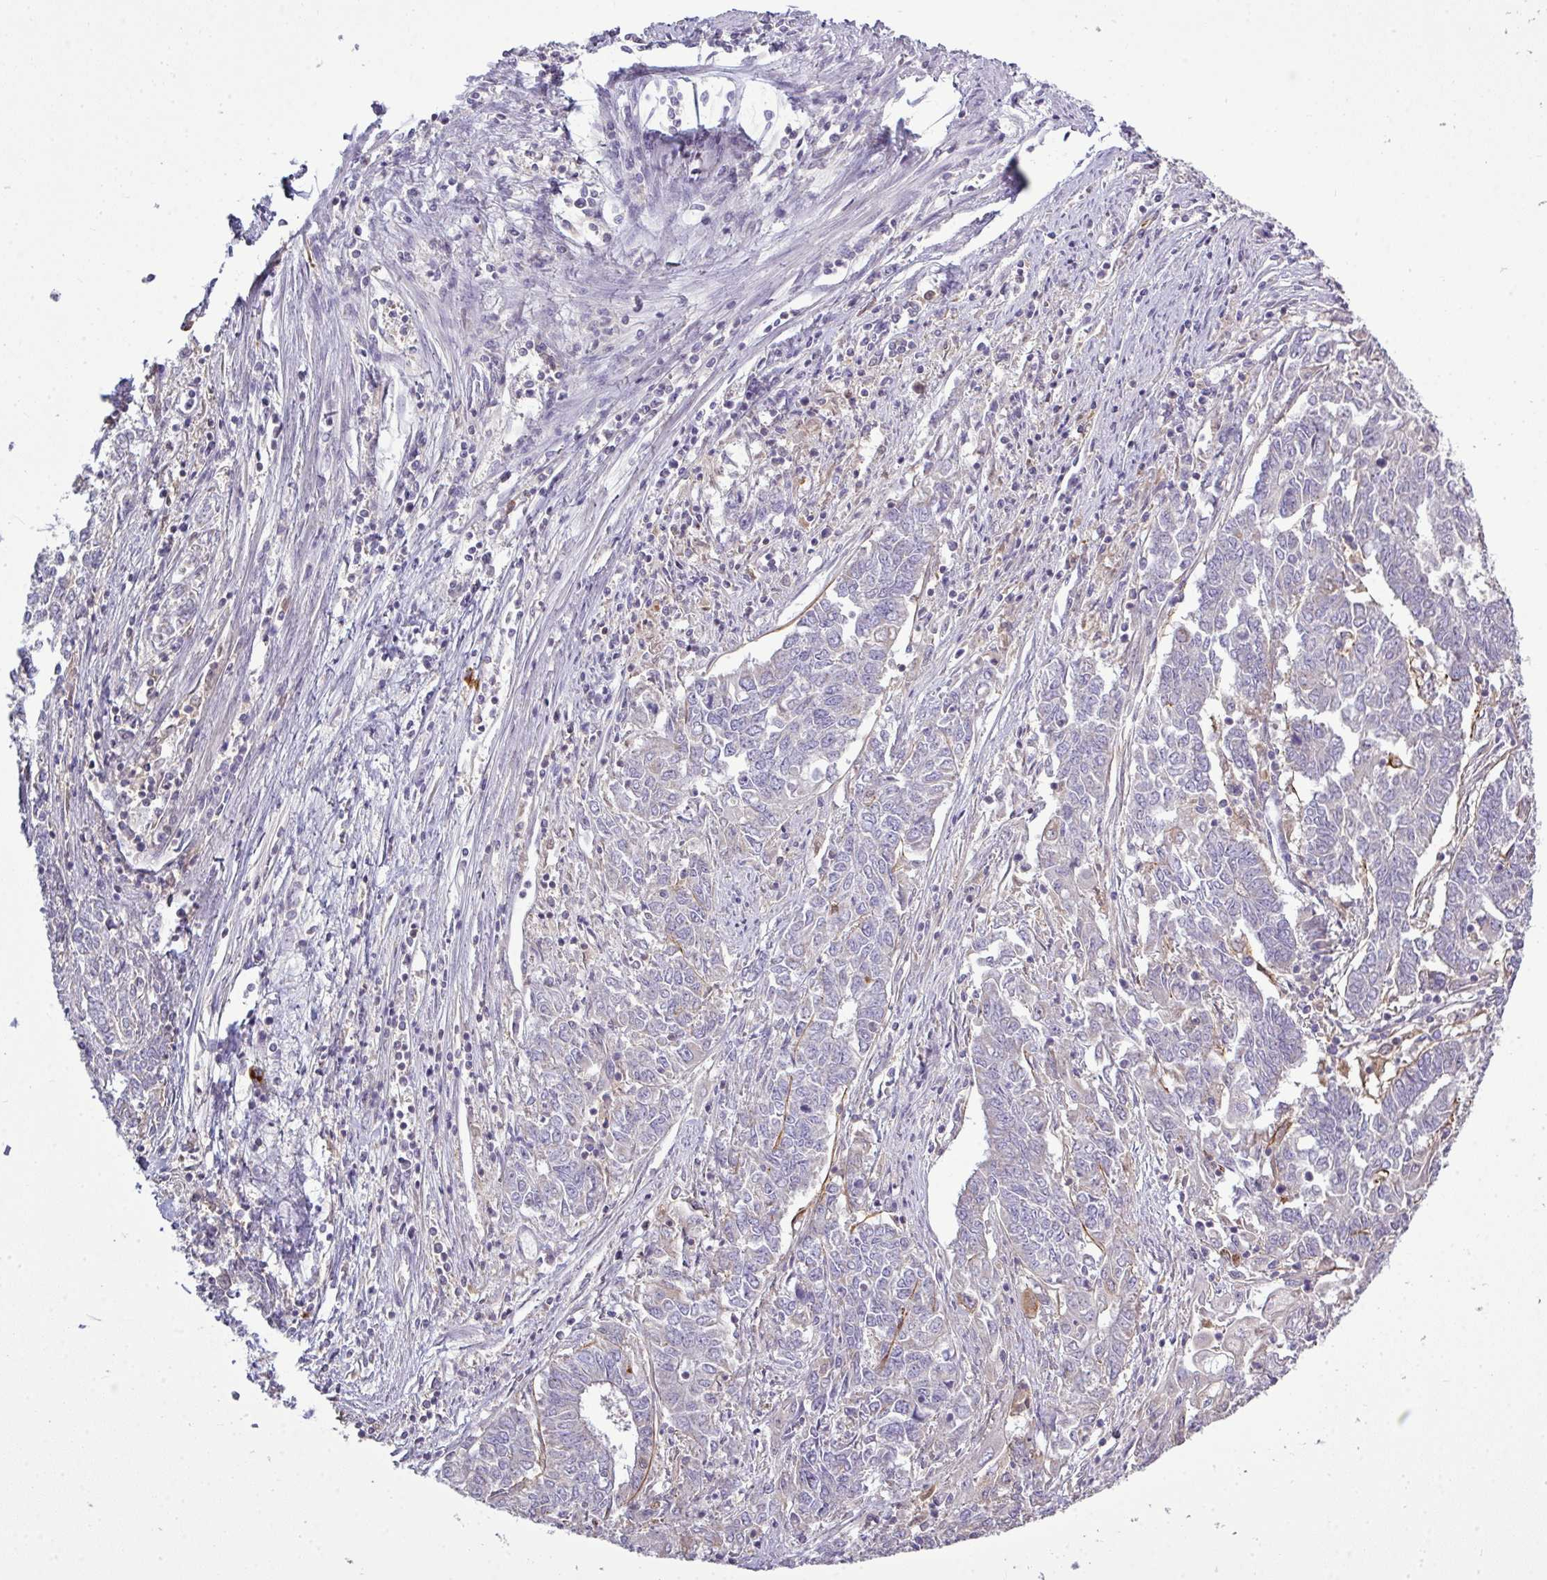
{"staining": {"intensity": "negative", "quantity": "none", "location": "none"}, "tissue": "endometrial cancer", "cell_type": "Tumor cells", "image_type": "cancer", "snomed": [{"axis": "morphology", "description": "Adenocarcinoma, NOS"}, {"axis": "topography", "description": "Endometrium"}], "caption": "Tumor cells show no significant protein positivity in endometrial cancer (adenocarcinoma).", "gene": "STAT5A", "patient": {"sex": "female", "age": 54}}